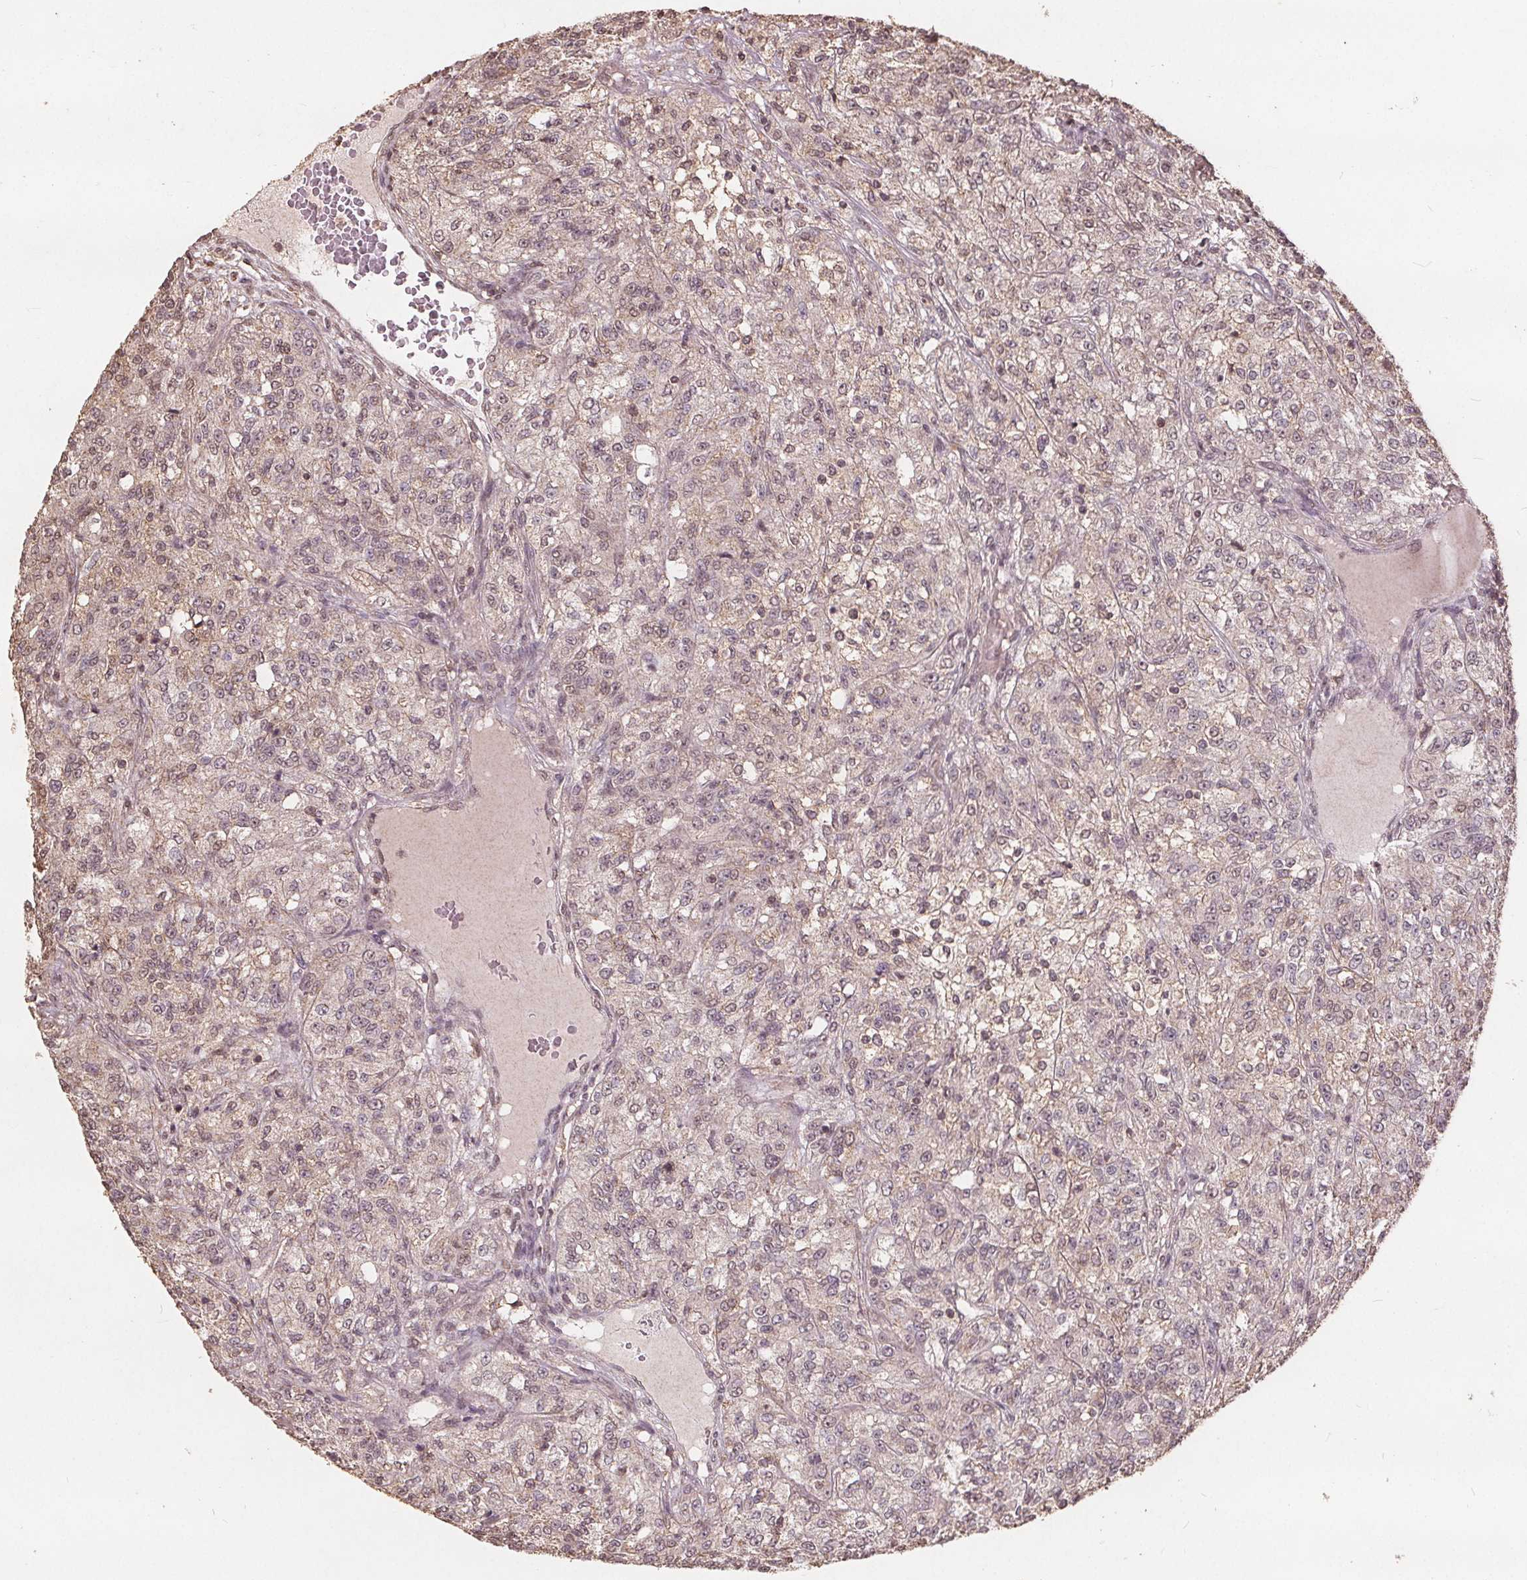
{"staining": {"intensity": "weak", "quantity": "25%-75%", "location": "nuclear"}, "tissue": "renal cancer", "cell_type": "Tumor cells", "image_type": "cancer", "snomed": [{"axis": "morphology", "description": "Adenocarcinoma, NOS"}, {"axis": "topography", "description": "Kidney"}], "caption": "DAB (3,3'-diaminobenzidine) immunohistochemical staining of adenocarcinoma (renal) displays weak nuclear protein expression in approximately 25%-75% of tumor cells.", "gene": "DSG3", "patient": {"sex": "female", "age": 63}}